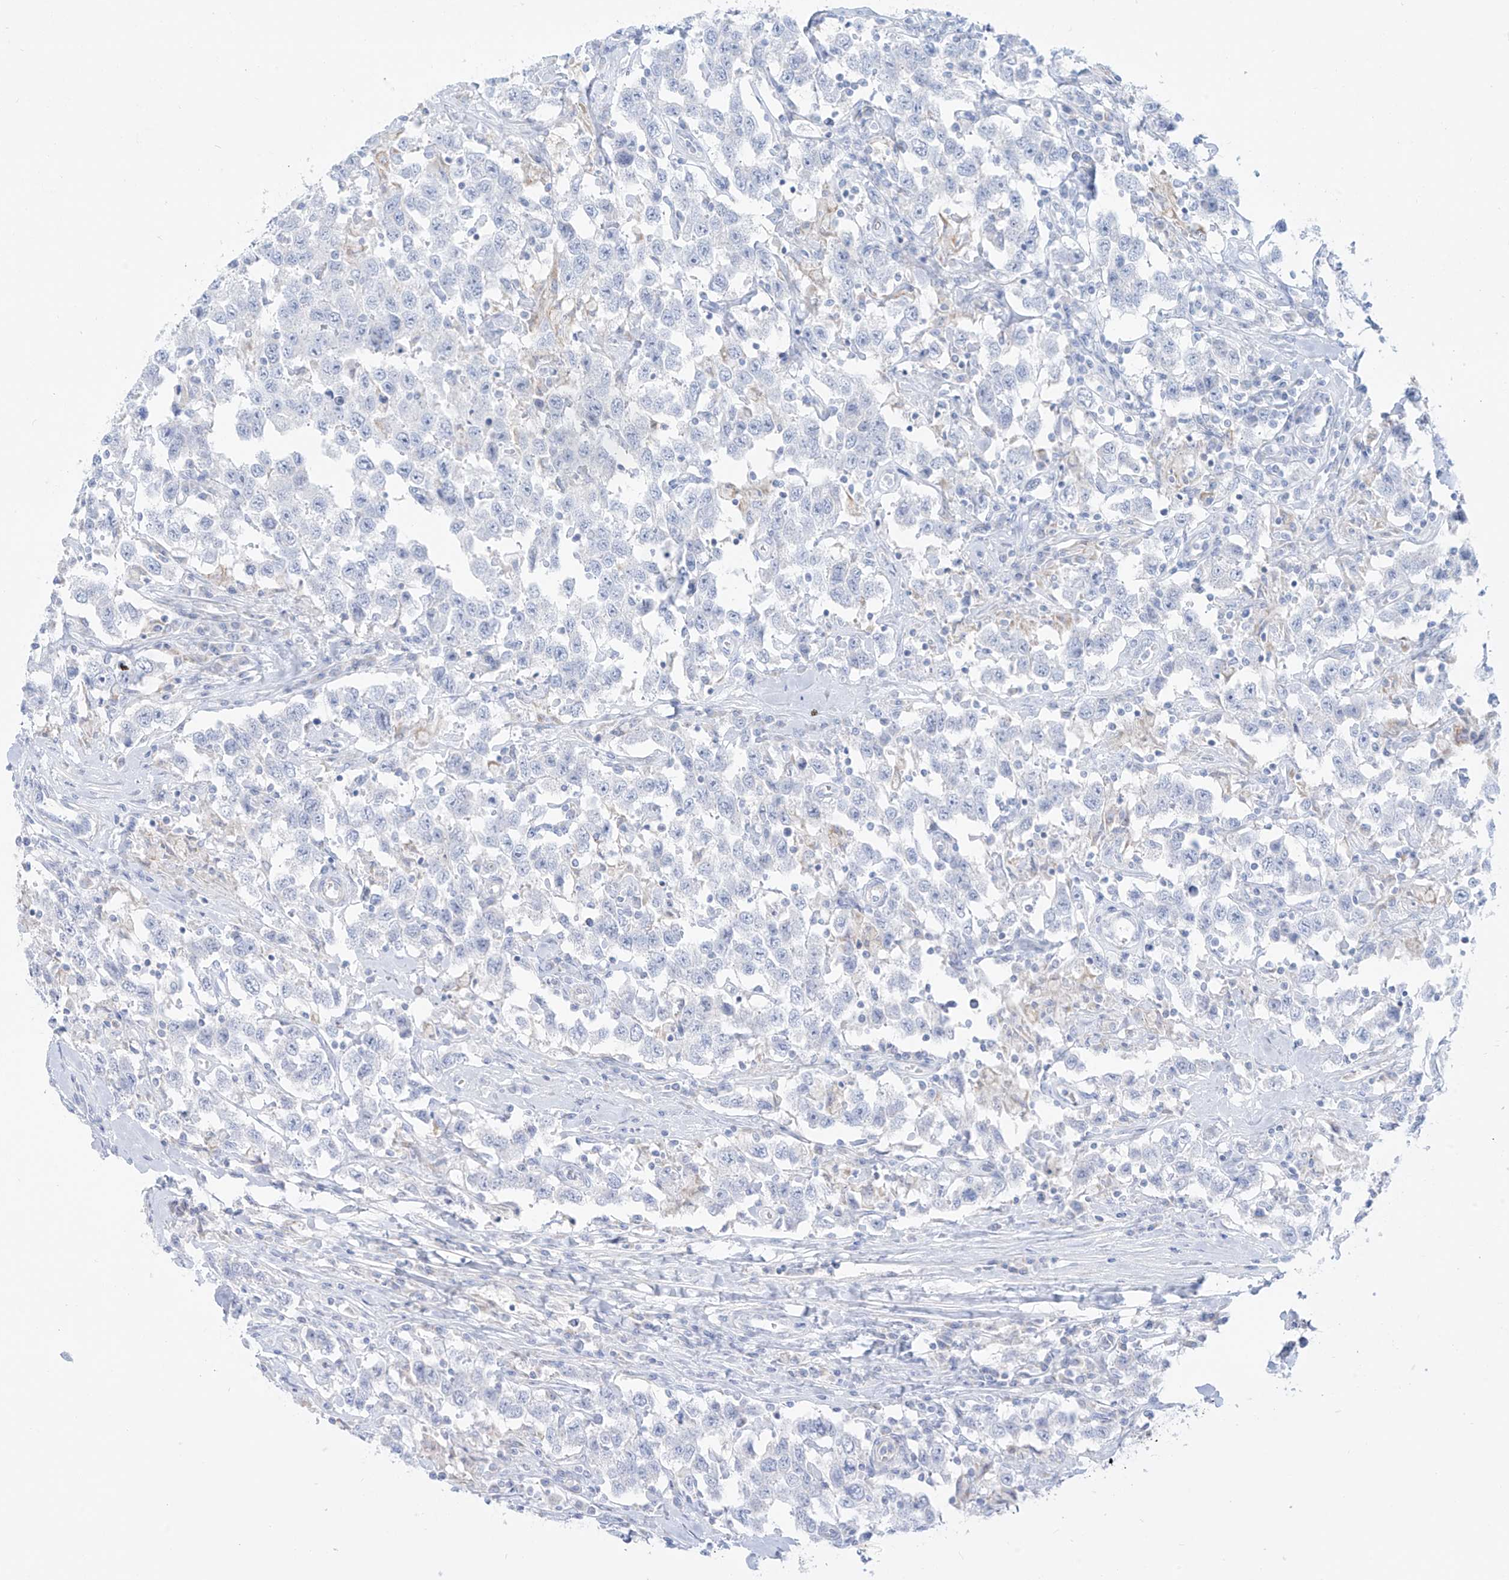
{"staining": {"intensity": "negative", "quantity": "none", "location": "none"}, "tissue": "testis cancer", "cell_type": "Tumor cells", "image_type": "cancer", "snomed": [{"axis": "morphology", "description": "Seminoma, NOS"}, {"axis": "topography", "description": "Testis"}], "caption": "Seminoma (testis) was stained to show a protein in brown. There is no significant staining in tumor cells.", "gene": "SLC26A3", "patient": {"sex": "male", "age": 41}}